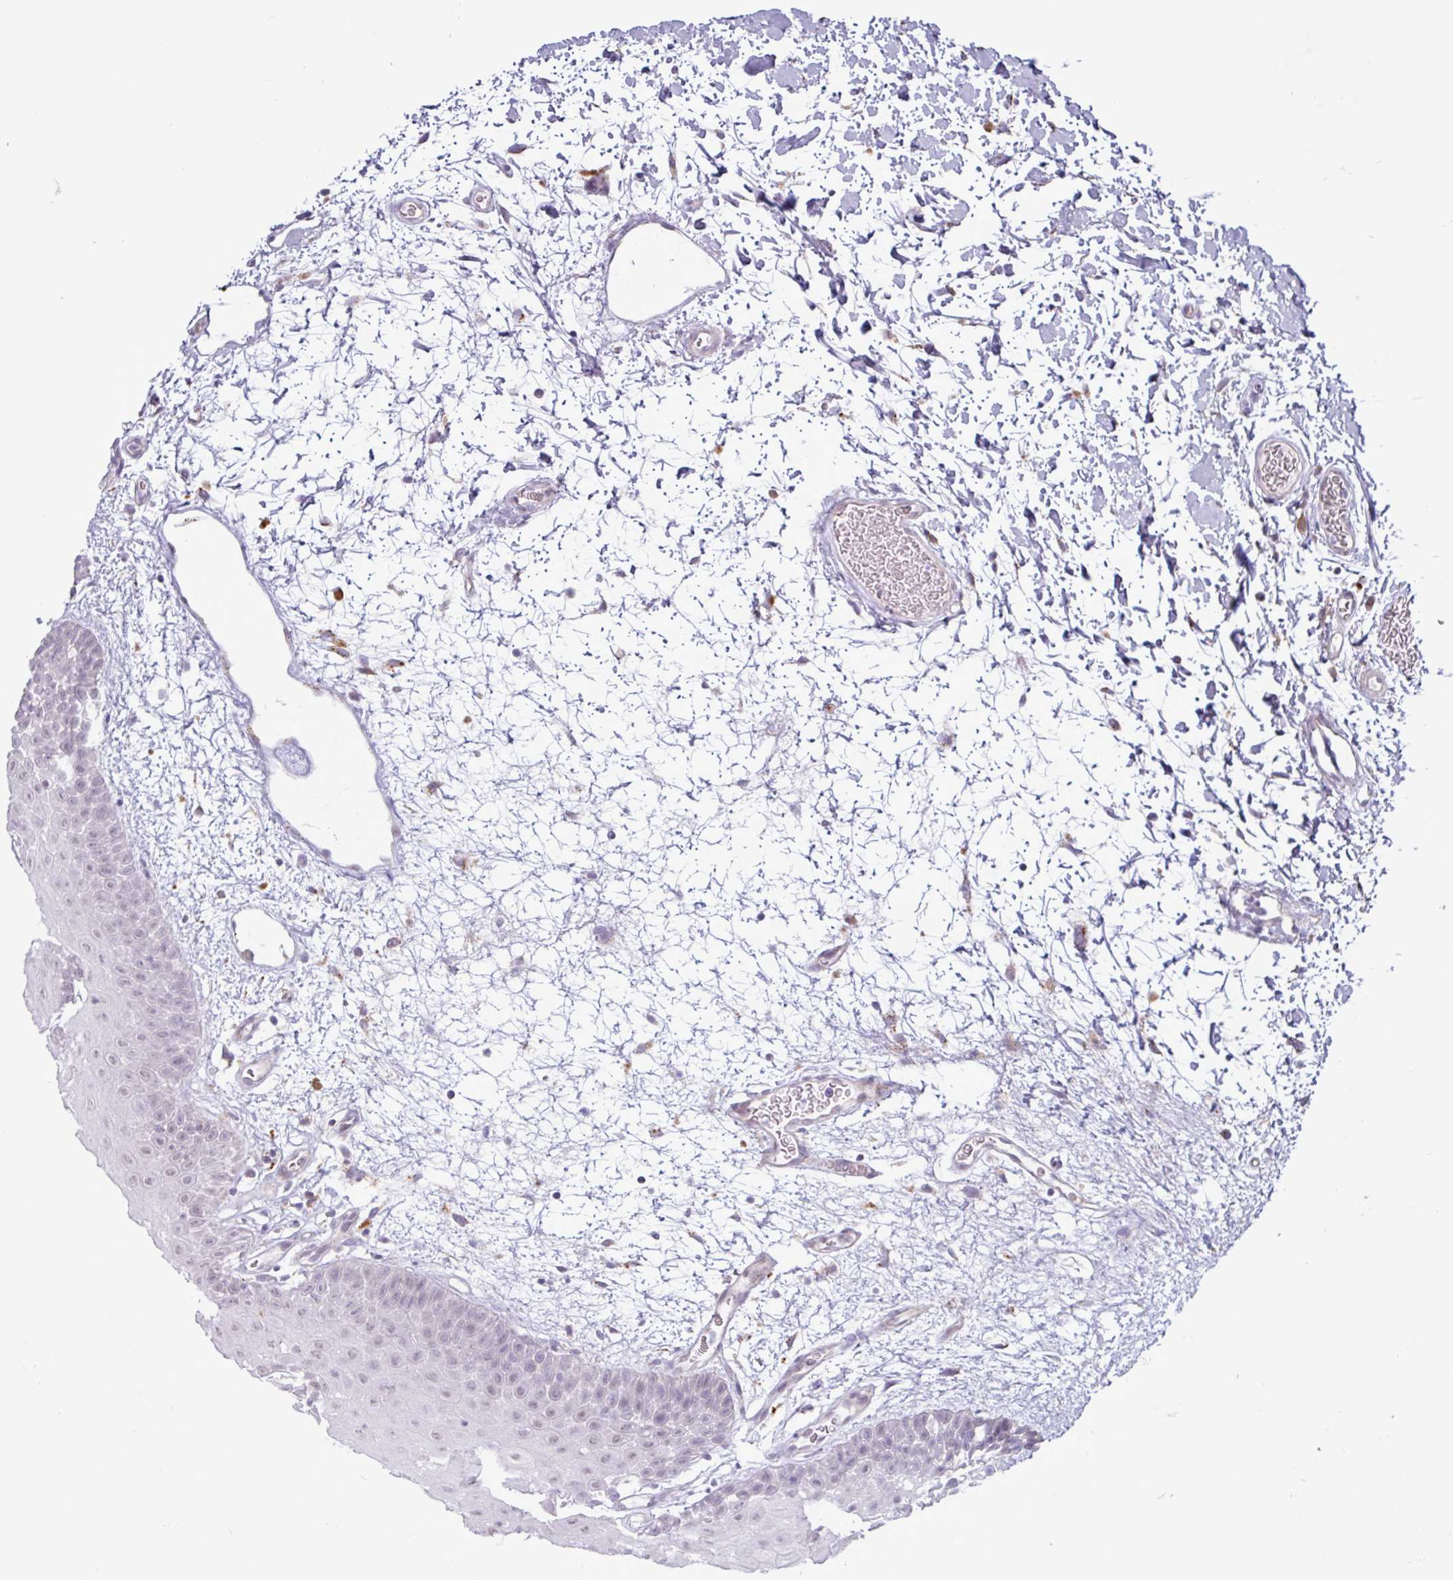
{"staining": {"intensity": "weak", "quantity": "<25%", "location": "nuclear"}, "tissue": "oral mucosa", "cell_type": "Squamous epithelial cells", "image_type": "normal", "snomed": [{"axis": "morphology", "description": "Normal tissue, NOS"}, {"axis": "morphology", "description": "Squamous cell carcinoma, NOS"}, {"axis": "topography", "description": "Oral tissue"}, {"axis": "topography", "description": "Tounge, NOS"}, {"axis": "topography", "description": "Head-Neck"}], "caption": "High power microscopy histopathology image of an immunohistochemistry photomicrograph of unremarkable oral mucosa, revealing no significant expression in squamous epithelial cells.", "gene": "AMIGO2", "patient": {"sex": "male", "age": 76}}